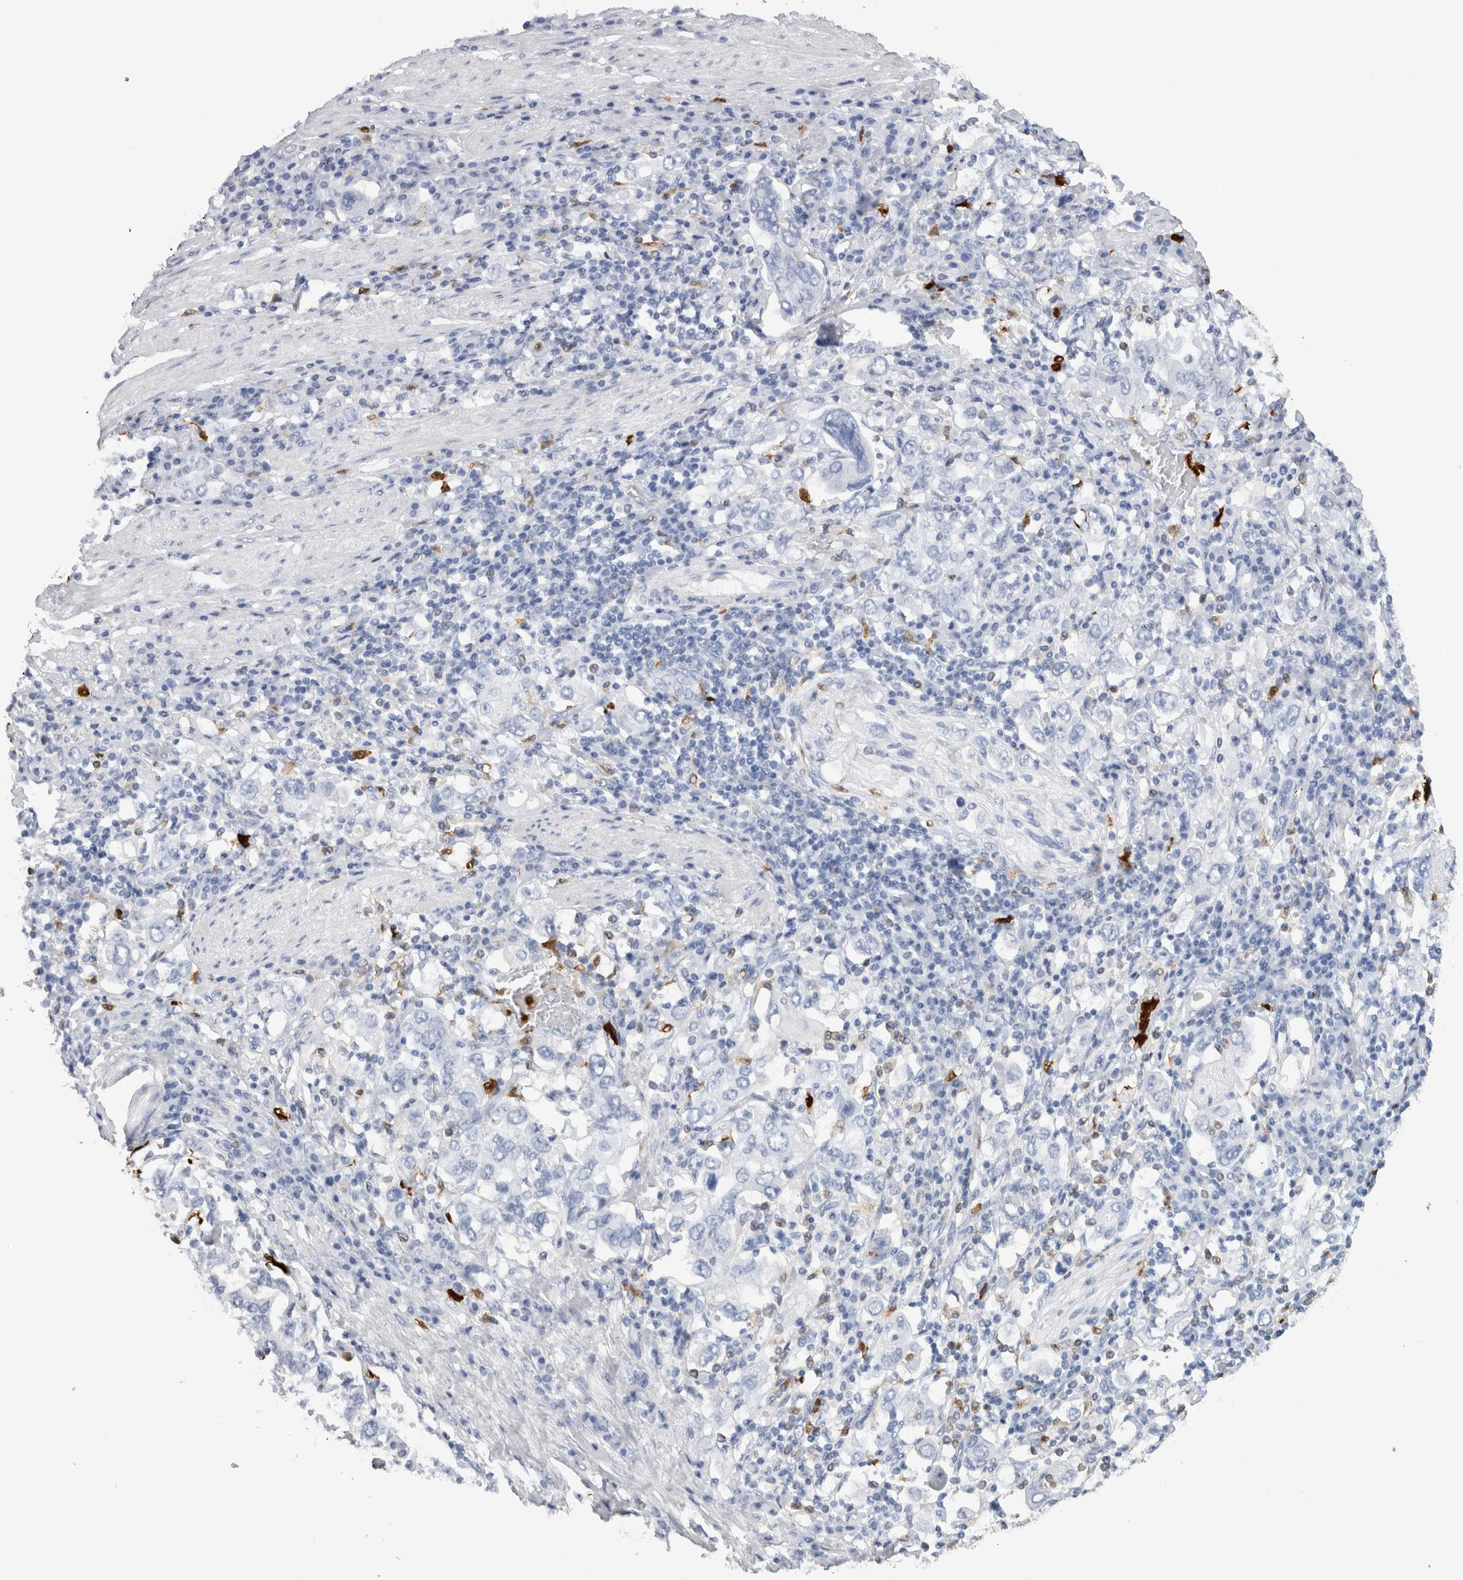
{"staining": {"intensity": "negative", "quantity": "none", "location": "none"}, "tissue": "stomach cancer", "cell_type": "Tumor cells", "image_type": "cancer", "snomed": [{"axis": "morphology", "description": "Adenocarcinoma, NOS"}, {"axis": "topography", "description": "Stomach, upper"}], "caption": "Protein analysis of stomach cancer (adenocarcinoma) shows no significant staining in tumor cells. The staining is performed using DAB (3,3'-diaminobenzidine) brown chromogen with nuclei counter-stained in using hematoxylin.", "gene": "S100A8", "patient": {"sex": "male", "age": 62}}